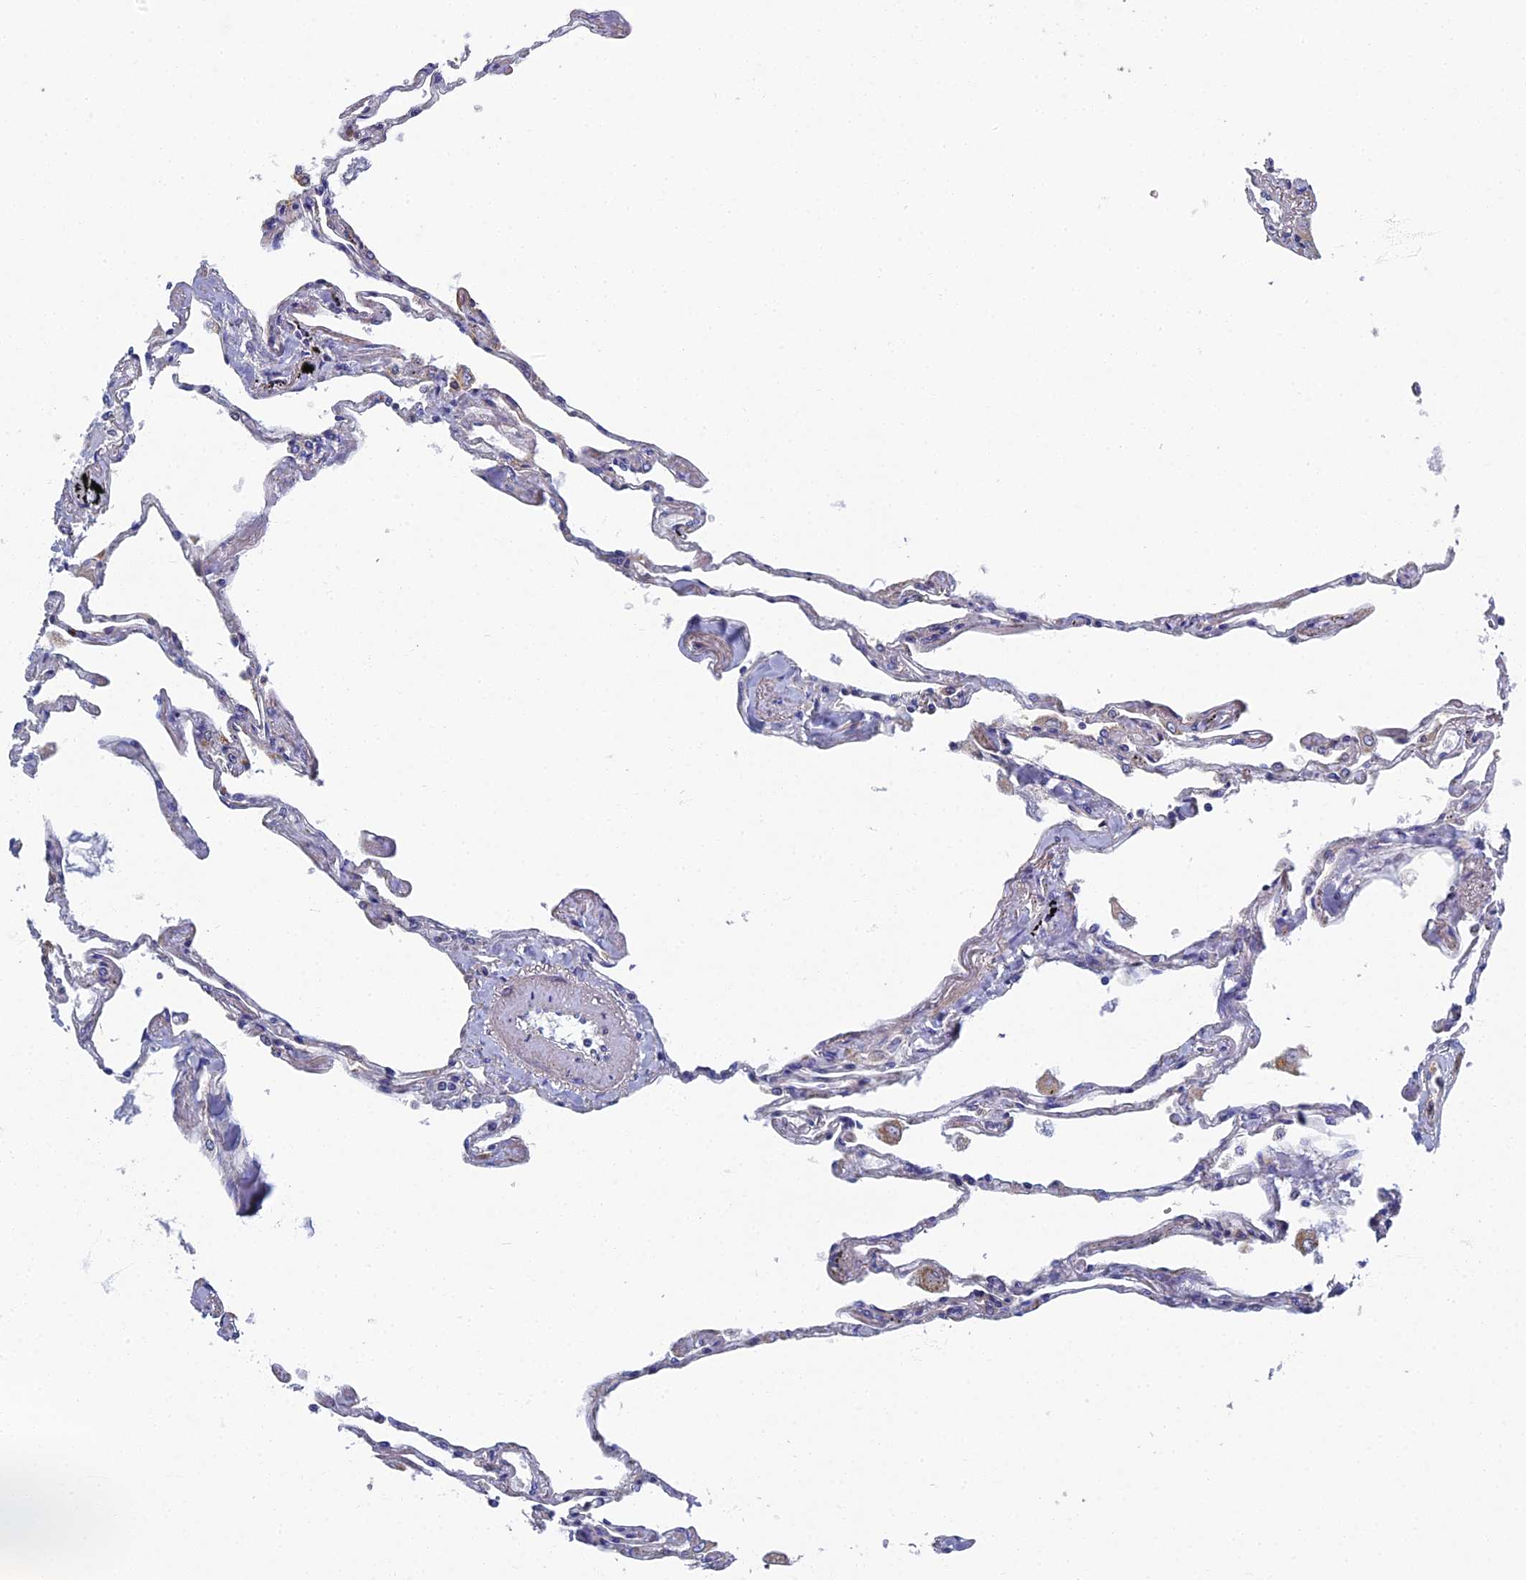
{"staining": {"intensity": "negative", "quantity": "none", "location": "none"}, "tissue": "lung", "cell_type": "Alveolar cells", "image_type": "normal", "snomed": [{"axis": "morphology", "description": "Normal tissue, NOS"}, {"axis": "topography", "description": "Lung"}], "caption": "Immunohistochemistry micrograph of normal human lung stained for a protein (brown), which exhibits no staining in alveolar cells.", "gene": "RNASEK", "patient": {"sex": "female", "age": 67}}